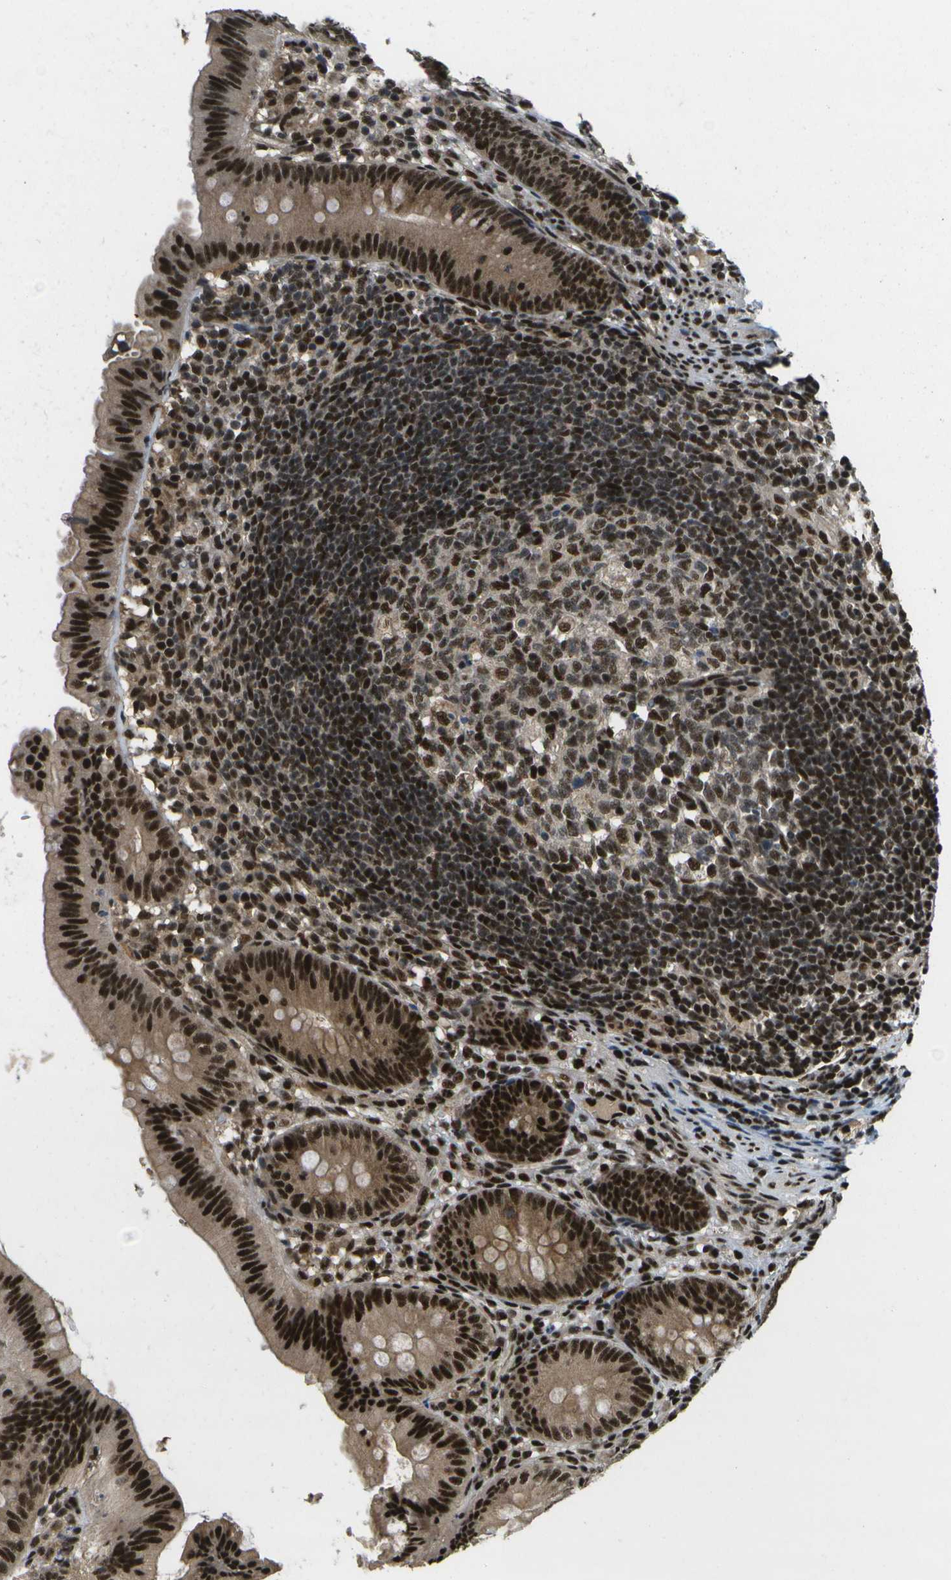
{"staining": {"intensity": "strong", "quantity": ">75%", "location": "cytoplasmic/membranous,nuclear"}, "tissue": "appendix", "cell_type": "Glandular cells", "image_type": "normal", "snomed": [{"axis": "morphology", "description": "Normal tissue, NOS"}, {"axis": "topography", "description": "Appendix"}], "caption": "IHC staining of unremarkable appendix, which shows high levels of strong cytoplasmic/membranous,nuclear positivity in about >75% of glandular cells indicating strong cytoplasmic/membranous,nuclear protein positivity. The staining was performed using DAB (brown) for protein detection and nuclei were counterstained in hematoxylin (blue).", "gene": "GANC", "patient": {"sex": "male", "age": 1}}